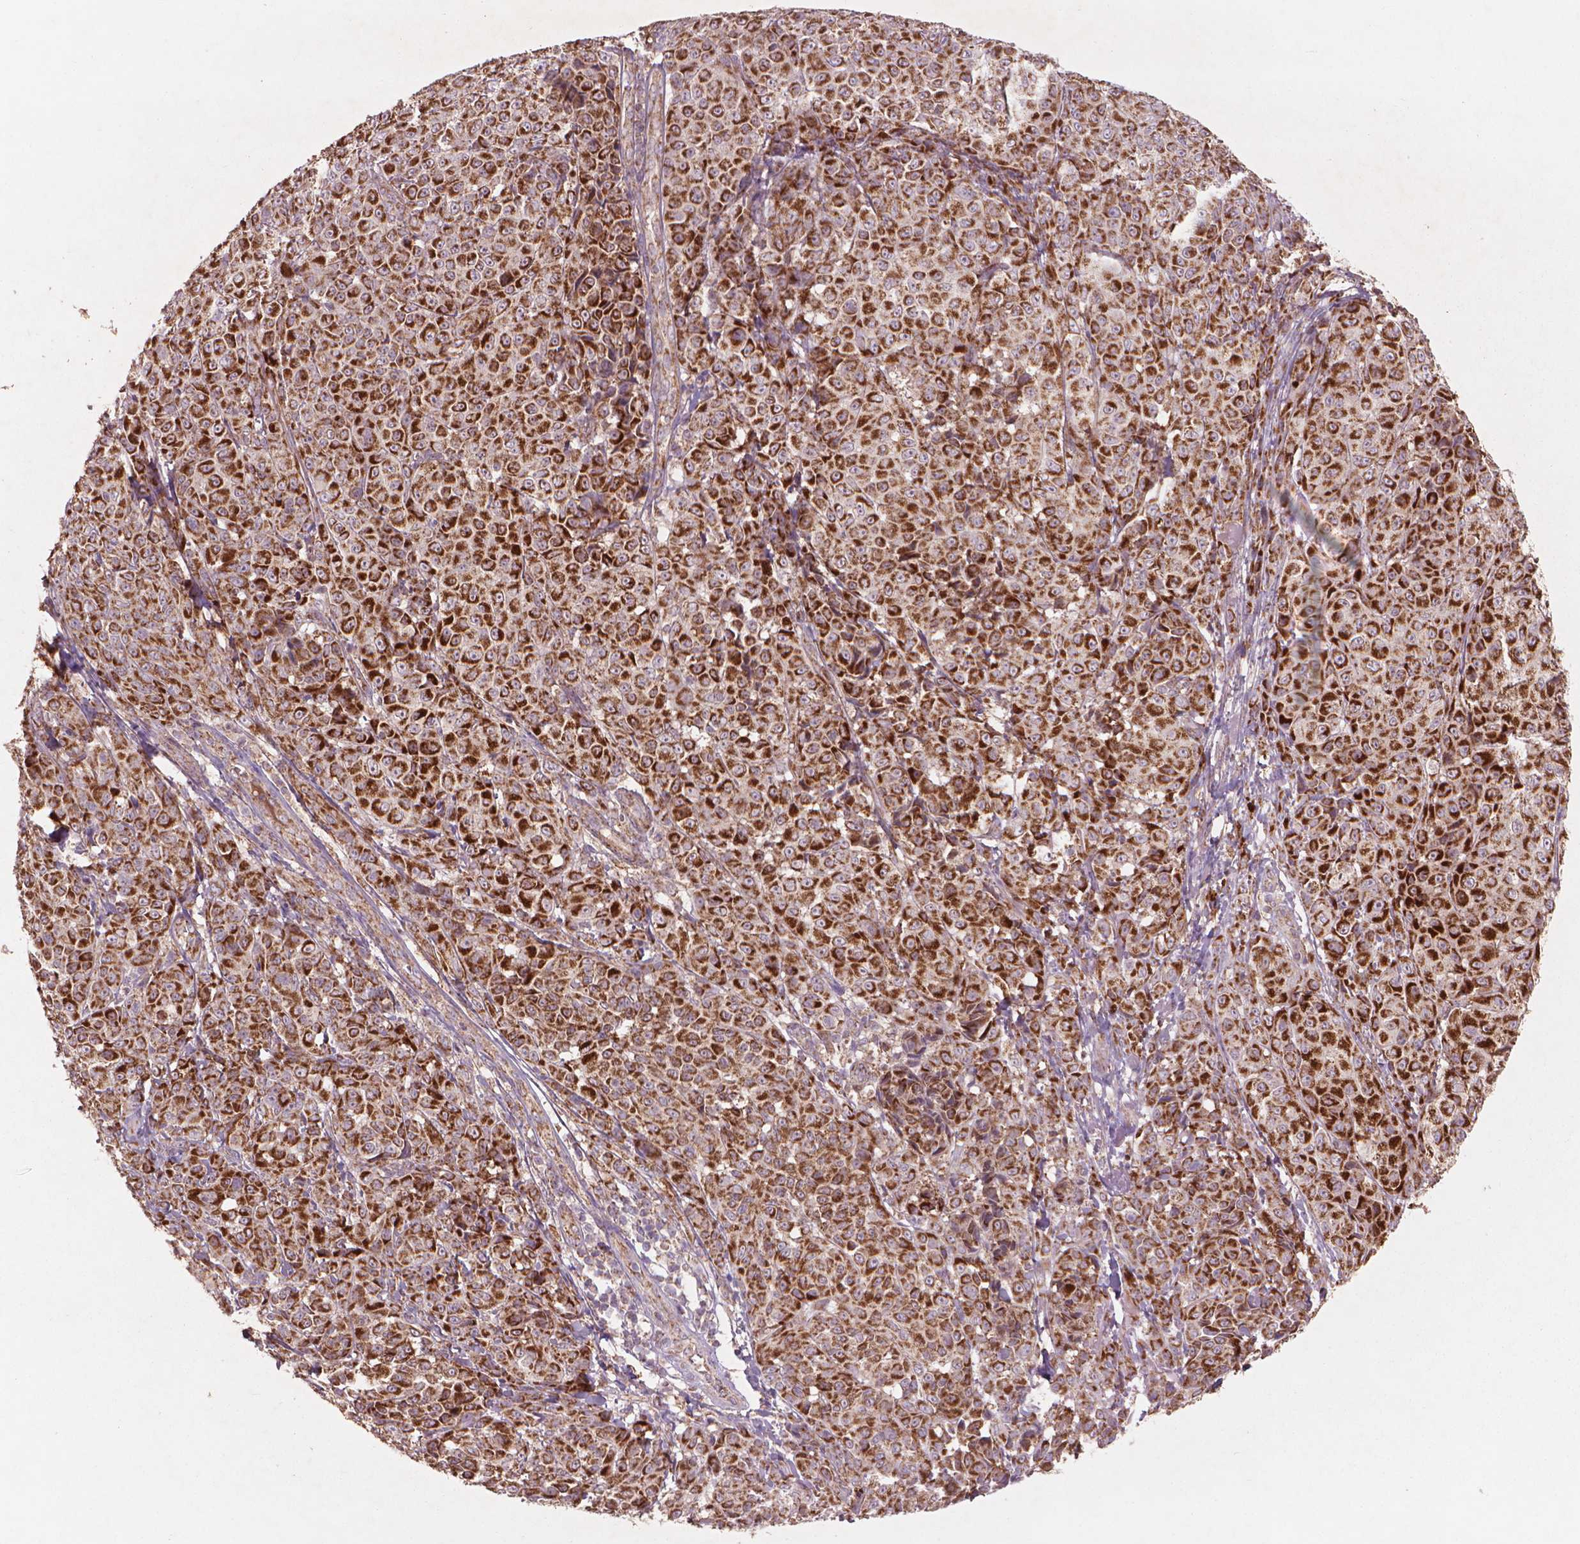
{"staining": {"intensity": "strong", "quantity": ">75%", "location": "cytoplasmic/membranous"}, "tissue": "melanoma", "cell_type": "Tumor cells", "image_type": "cancer", "snomed": [{"axis": "morphology", "description": "Malignant melanoma, NOS"}, {"axis": "topography", "description": "Skin"}], "caption": "Protein expression analysis of human melanoma reveals strong cytoplasmic/membranous staining in about >75% of tumor cells.", "gene": "NLRX1", "patient": {"sex": "male", "age": 89}}